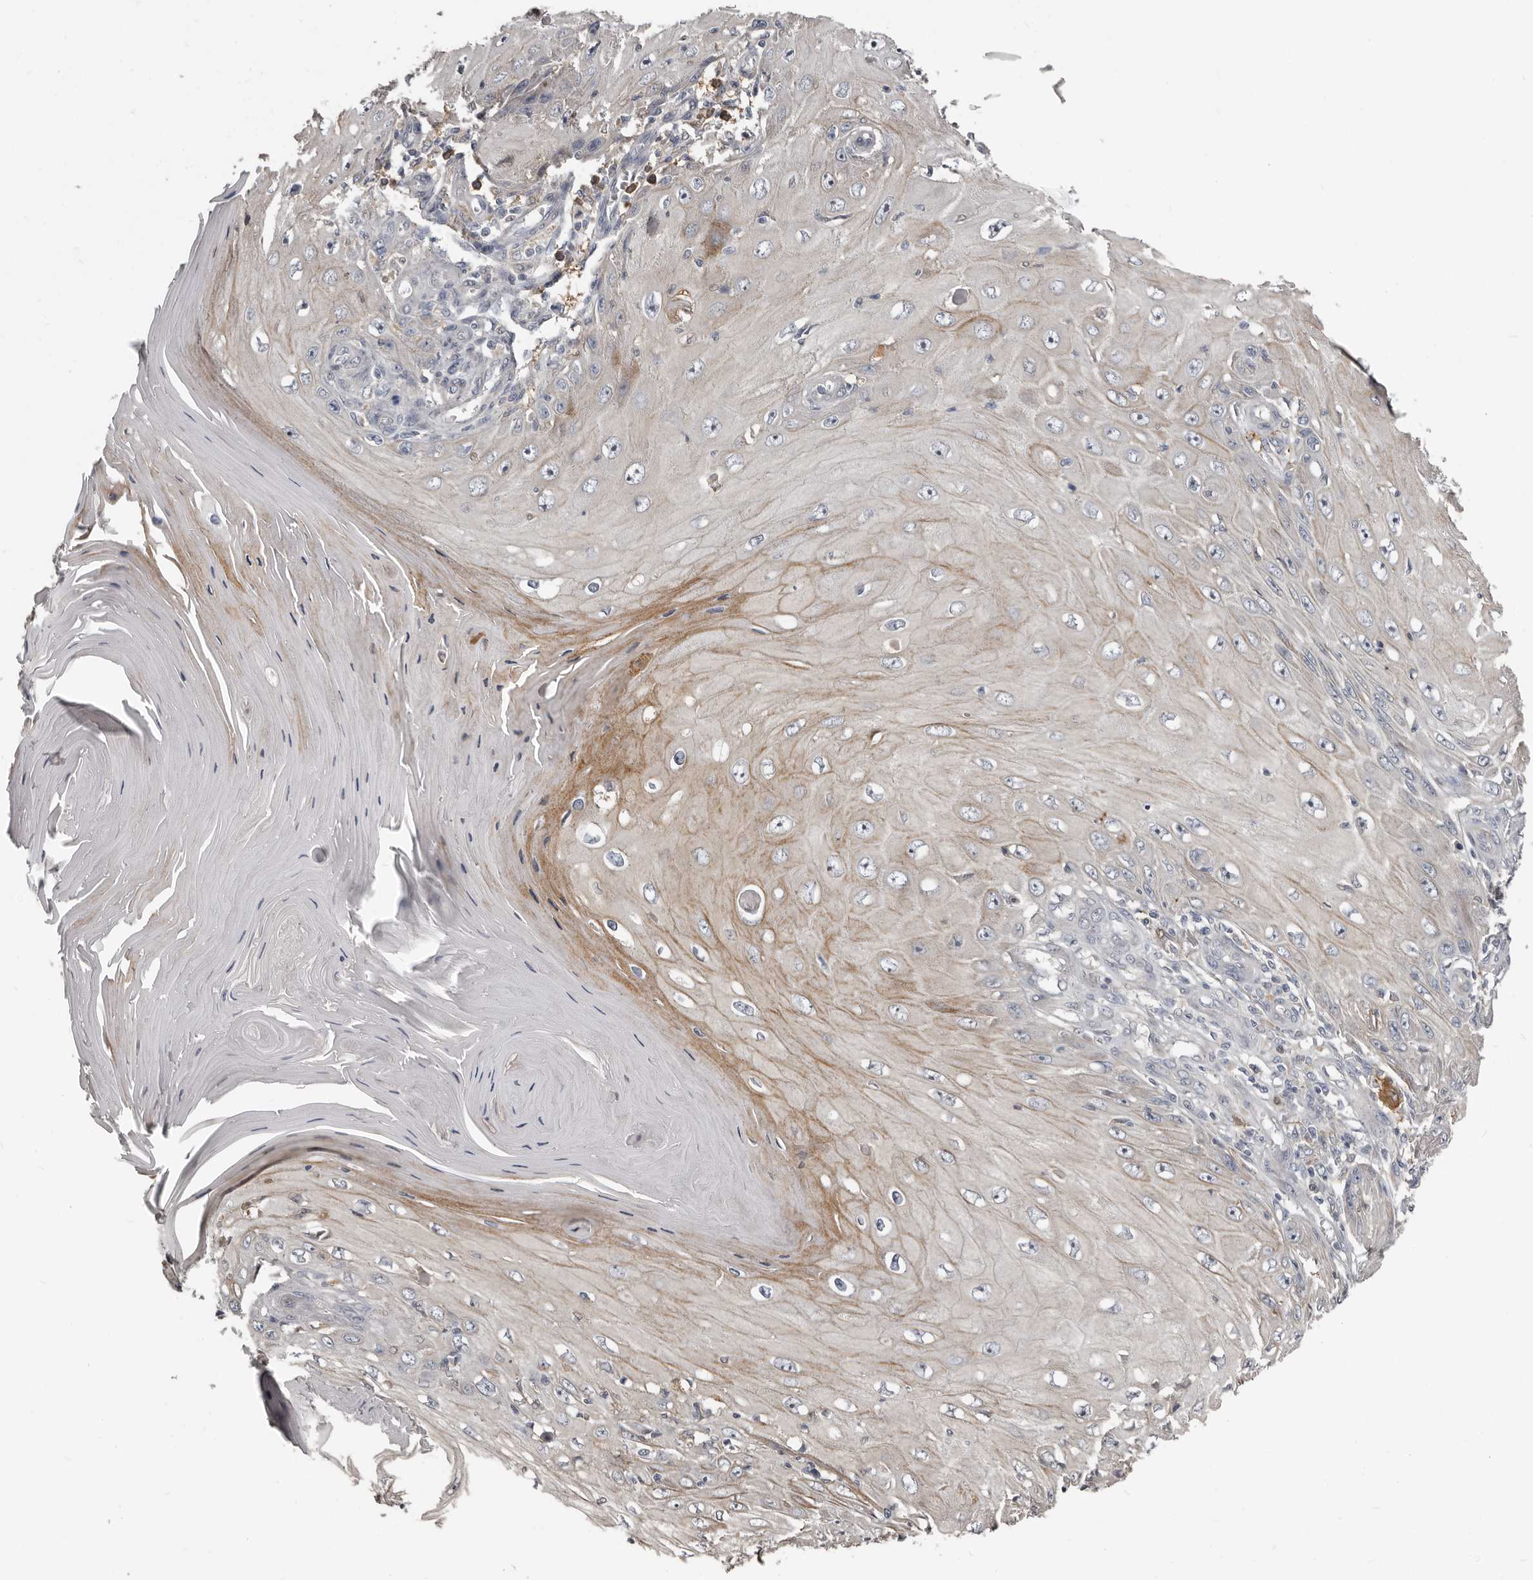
{"staining": {"intensity": "weak", "quantity": "25%-75%", "location": "cytoplasmic/membranous"}, "tissue": "skin cancer", "cell_type": "Tumor cells", "image_type": "cancer", "snomed": [{"axis": "morphology", "description": "Squamous cell carcinoma, NOS"}, {"axis": "topography", "description": "Skin"}], "caption": "There is low levels of weak cytoplasmic/membranous staining in tumor cells of skin cancer (squamous cell carcinoma), as demonstrated by immunohistochemical staining (brown color).", "gene": "KCNJ8", "patient": {"sex": "female", "age": 73}}